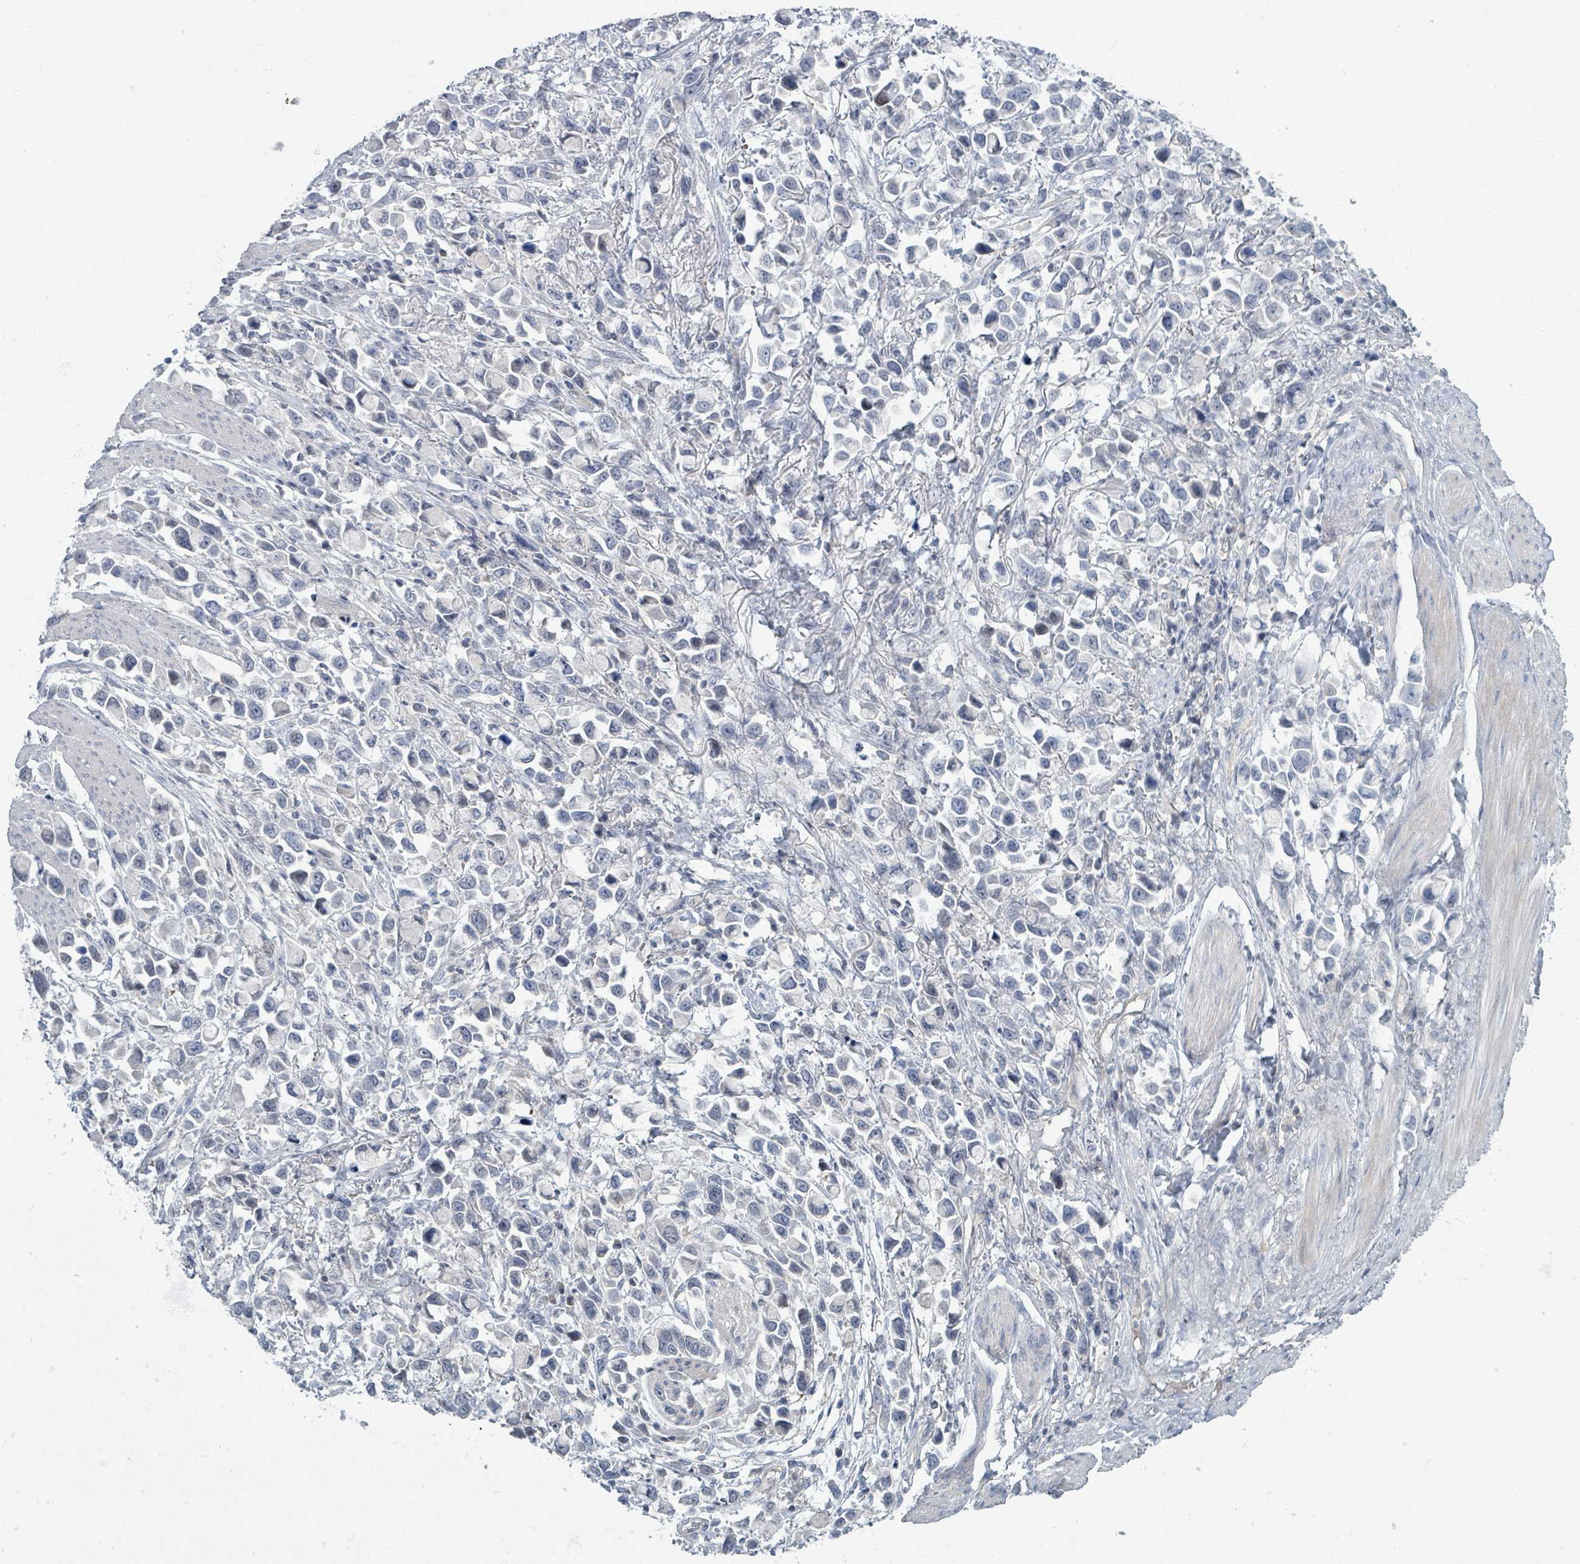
{"staining": {"intensity": "negative", "quantity": "none", "location": "none"}, "tissue": "stomach cancer", "cell_type": "Tumor cells", "image_type": "cancer", "snomed": [{"axis": "morphology", "description": "Adenocarcinoma, NOS"}, {"axis": "topography", "description": "Stomach"}], "caption": "Photomicrograph shows no significant protein expression in tumor cells of stomach cancer.", "gene": "SLC25A45", "patient": {"sex": "female", "age": 81}}